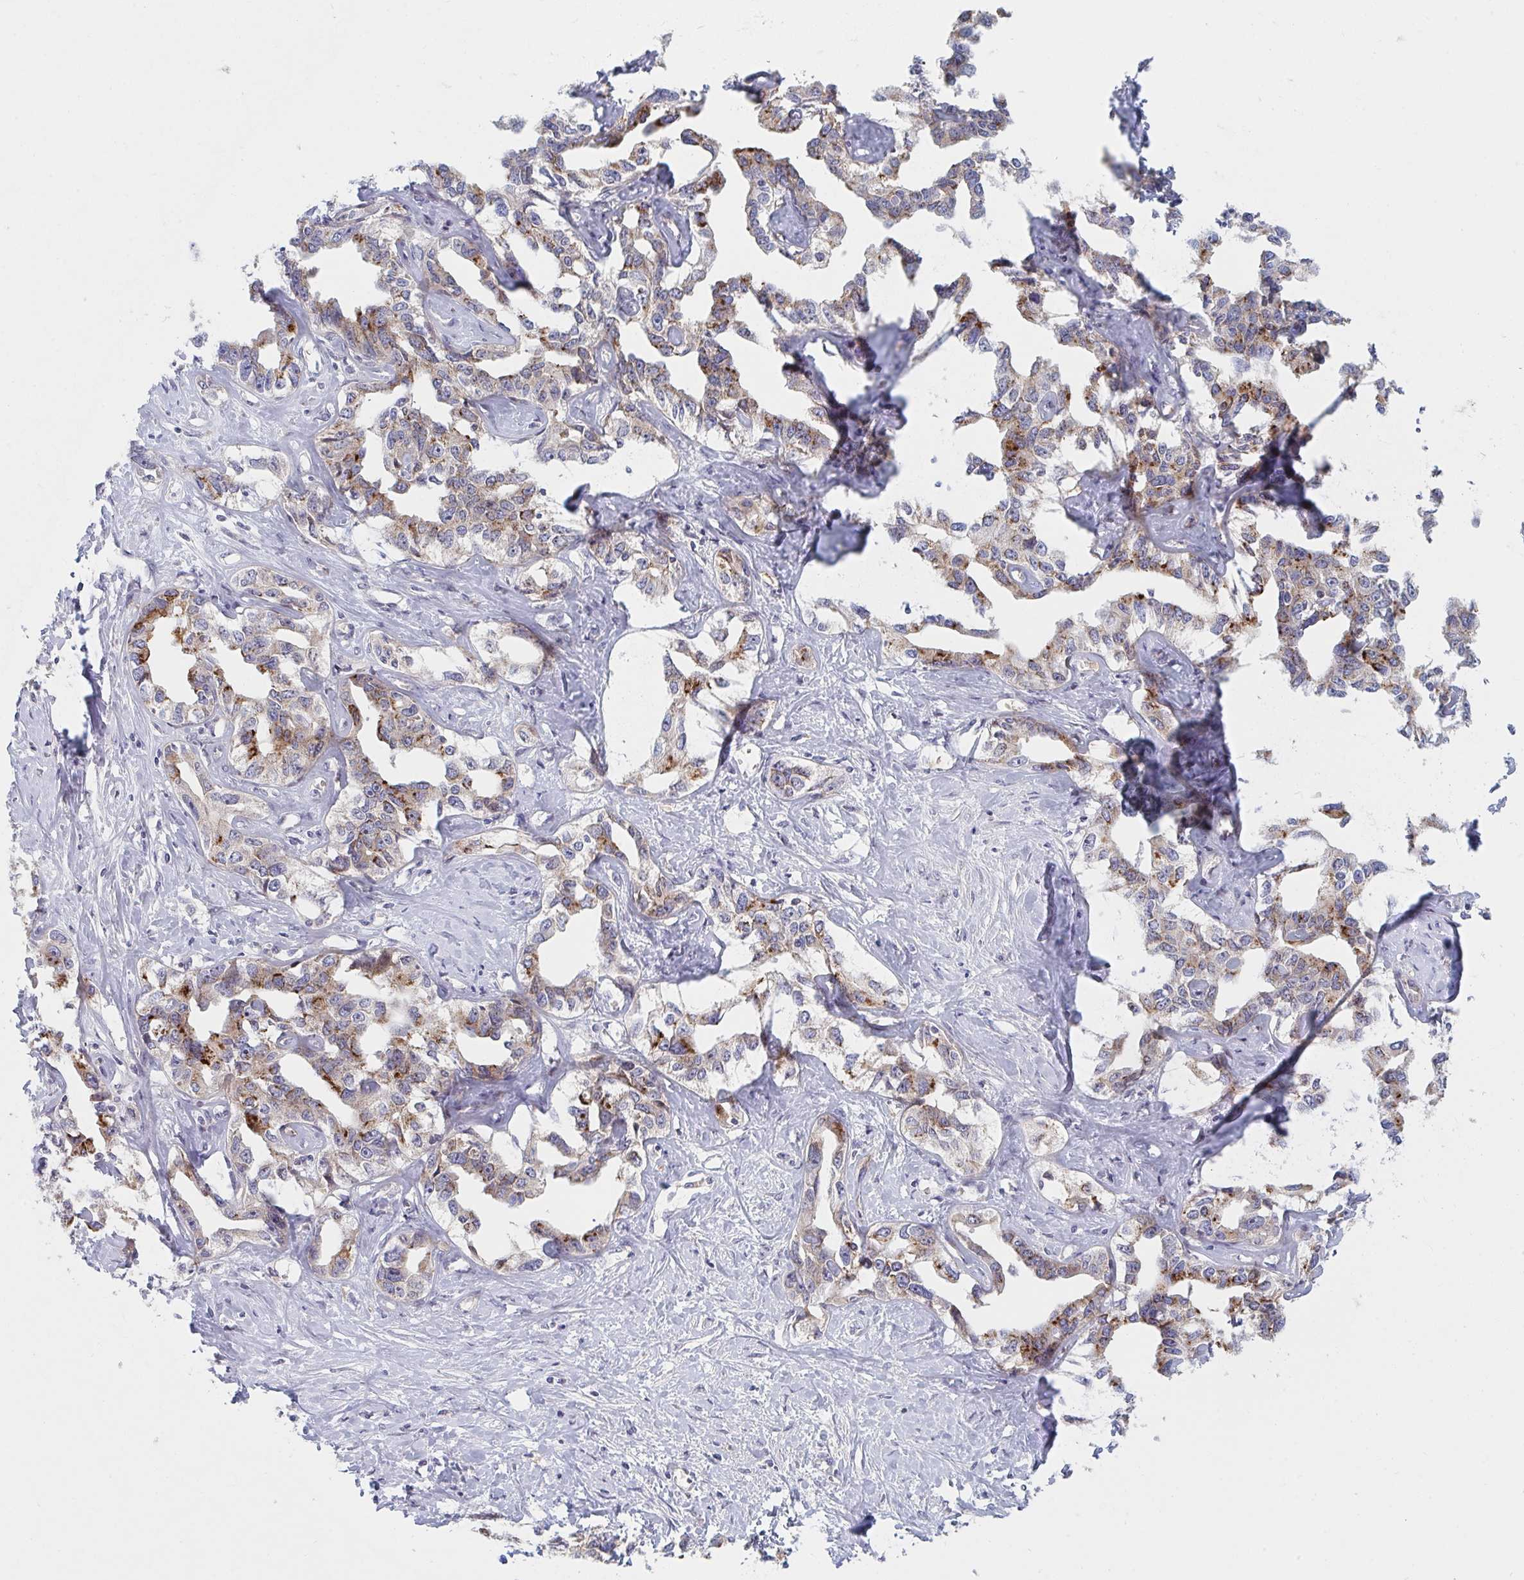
{"staining": {"intensity": "moderate", "quantity": "25%-75%", "location": "cytoplasmic/membranous"}, "tissue": "liver cancer", "cell_type": "Tumor cells", "image_type": "cancer", "snomed": [{"axis": "morphology", "description": "Cholangiocarcinoma"}, {"axis": "topography", "description": "Liver"}], "caption": "A histopathology image of liver cancer stained for a protein exhibits moderate cytoplasmic/membranous brown staining in tumor cells. (IHC, brightfield microscopy, high magnification).", "gene": "TNFSF4", "patient": {"sex": "male", "age": 59}}